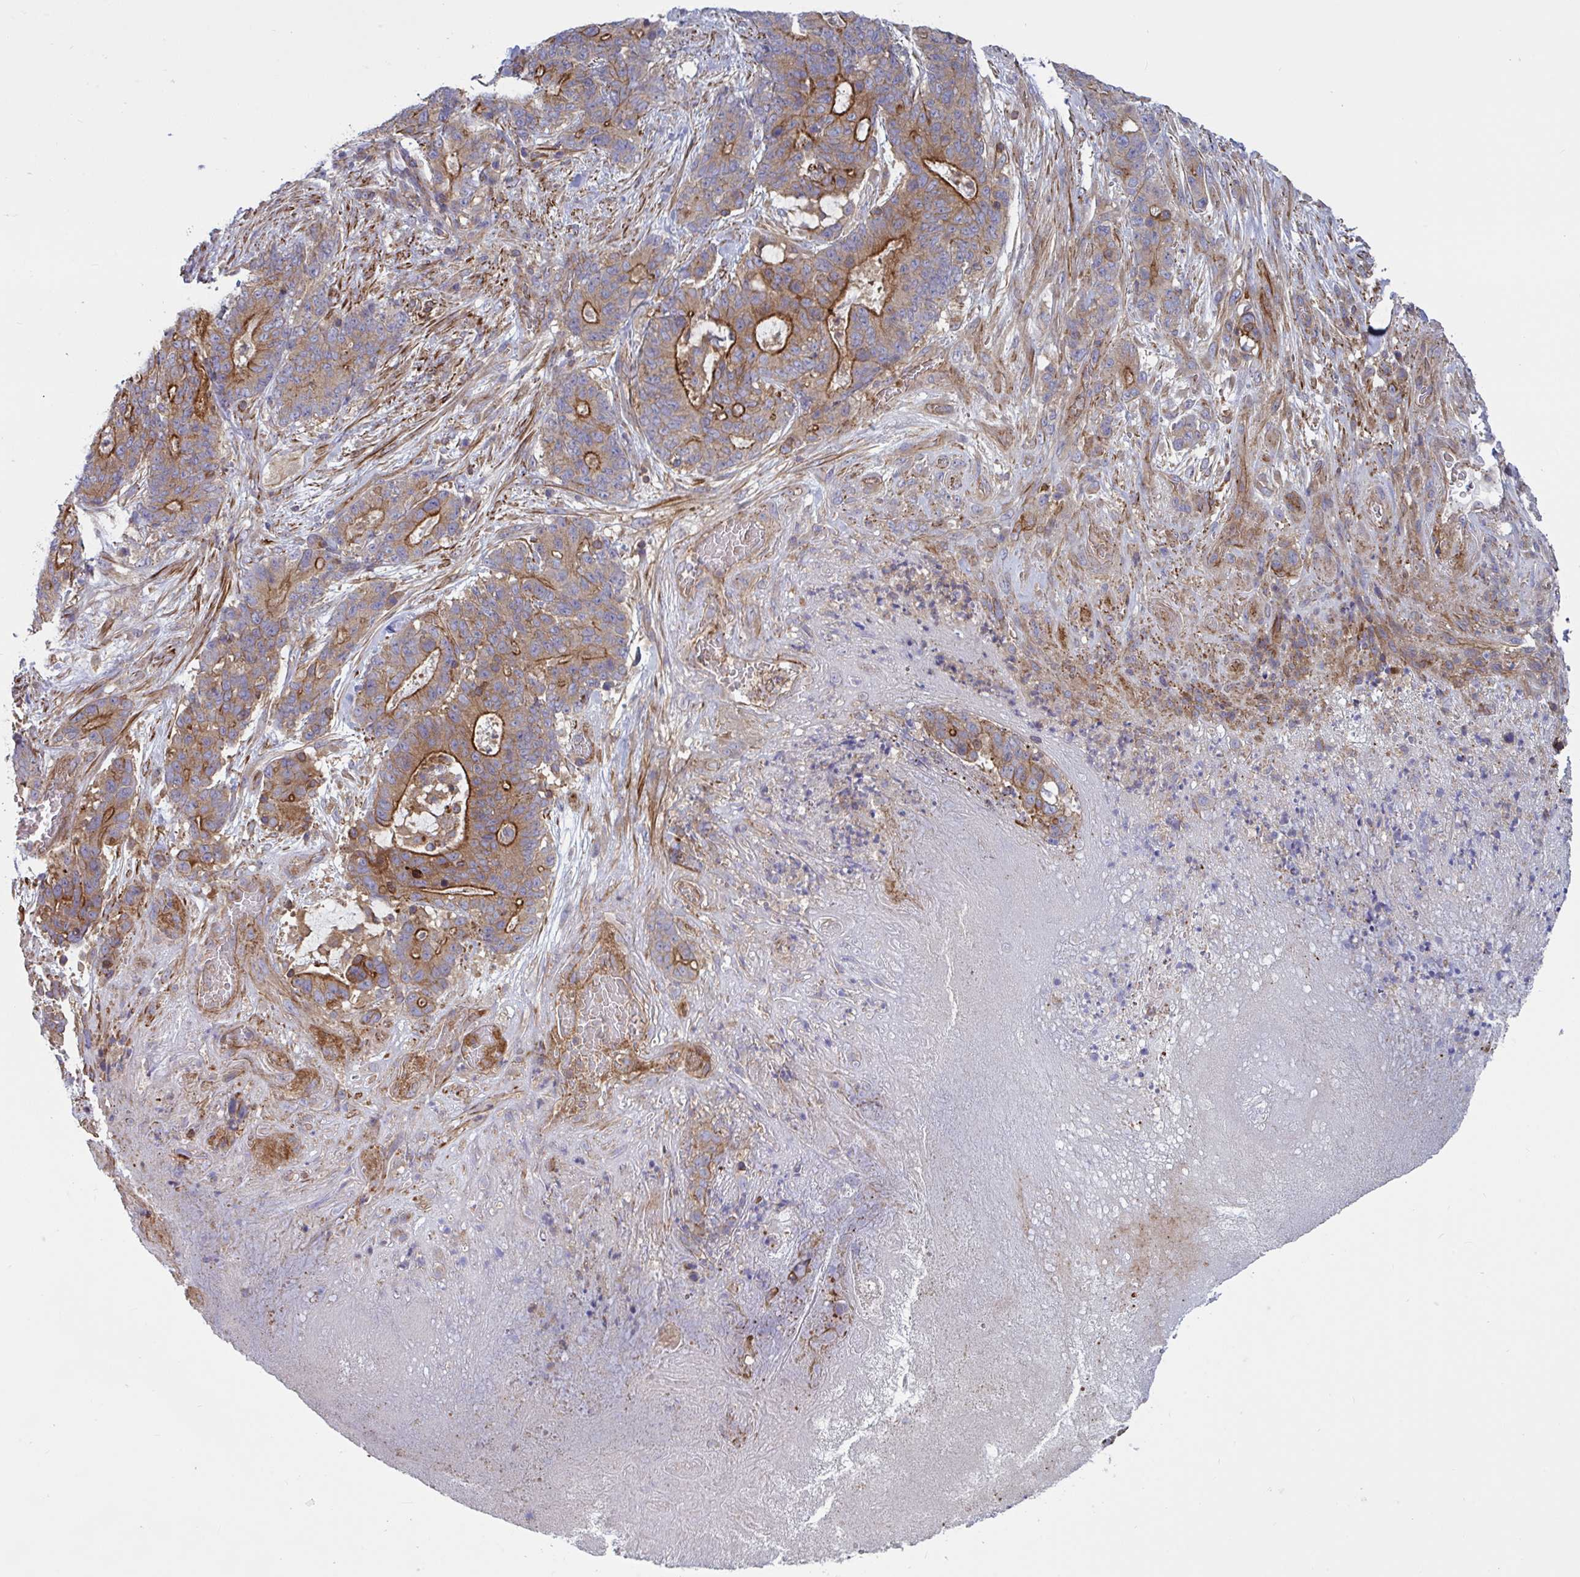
{"staining": {"intensity": "strong", "quantity": ">75%", "location": "cytoplasmic/membranous"}, "tissue": "stomach cancer", "cell_type": "Tumor cells", "image_type": "cancer", "snomed": [{"axis": "morphology", "description": "Normal tissue, NOS"}, {"axis": "morphology", "description": "Adenocarcinoma, NOS"}, {"axis": "topography", "description": "Stomach"}], "caption": "Adenocarcinoma (stomach) stained with a brown dye reveals strong cytoplasmic/membranous positive staining in about >75% of tumor cells.", "gene": "TANK", "patient": {"sex": "female", "age": 64}}